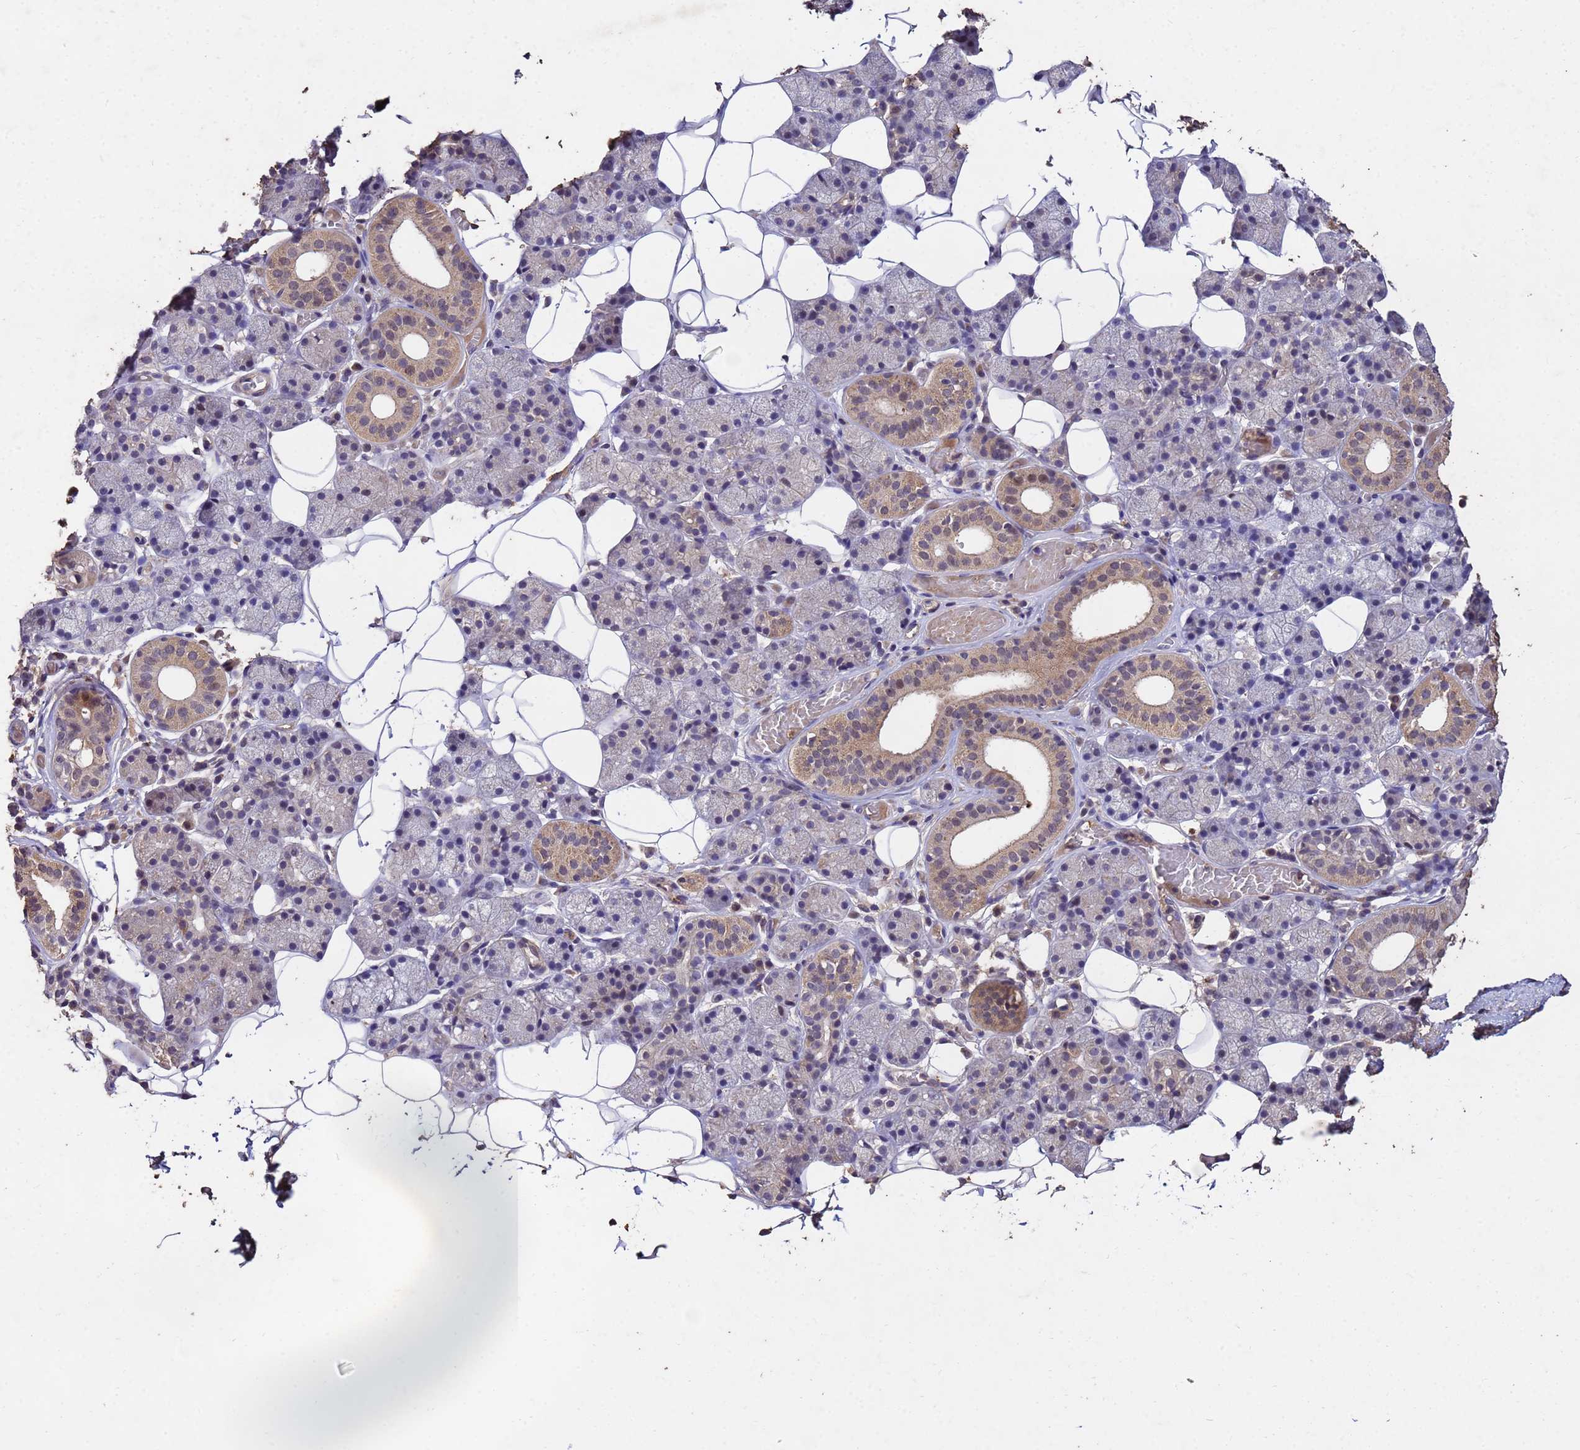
{"staining": {"intensity": "moderate", "quantity": "<25%", "location": "cytoplasmic/membranous"}, "tissue": "salivary gland", "cell_type": "Glandular cells", "image_type": "normal", "snomed": [{"axis": "morphology", "description": "Normal tissue, NOS"}, {"axis": "topography", "description": "Salivary gland"}], "caption": "Immunohistochemical staining of unremarkable salivary gland reveals moderate cytoplasmic/membranous protein positivity in approximately <25% of glandular cells.", "gene": "TOR4A", "patient": {"sex": "female", "age": 33}}